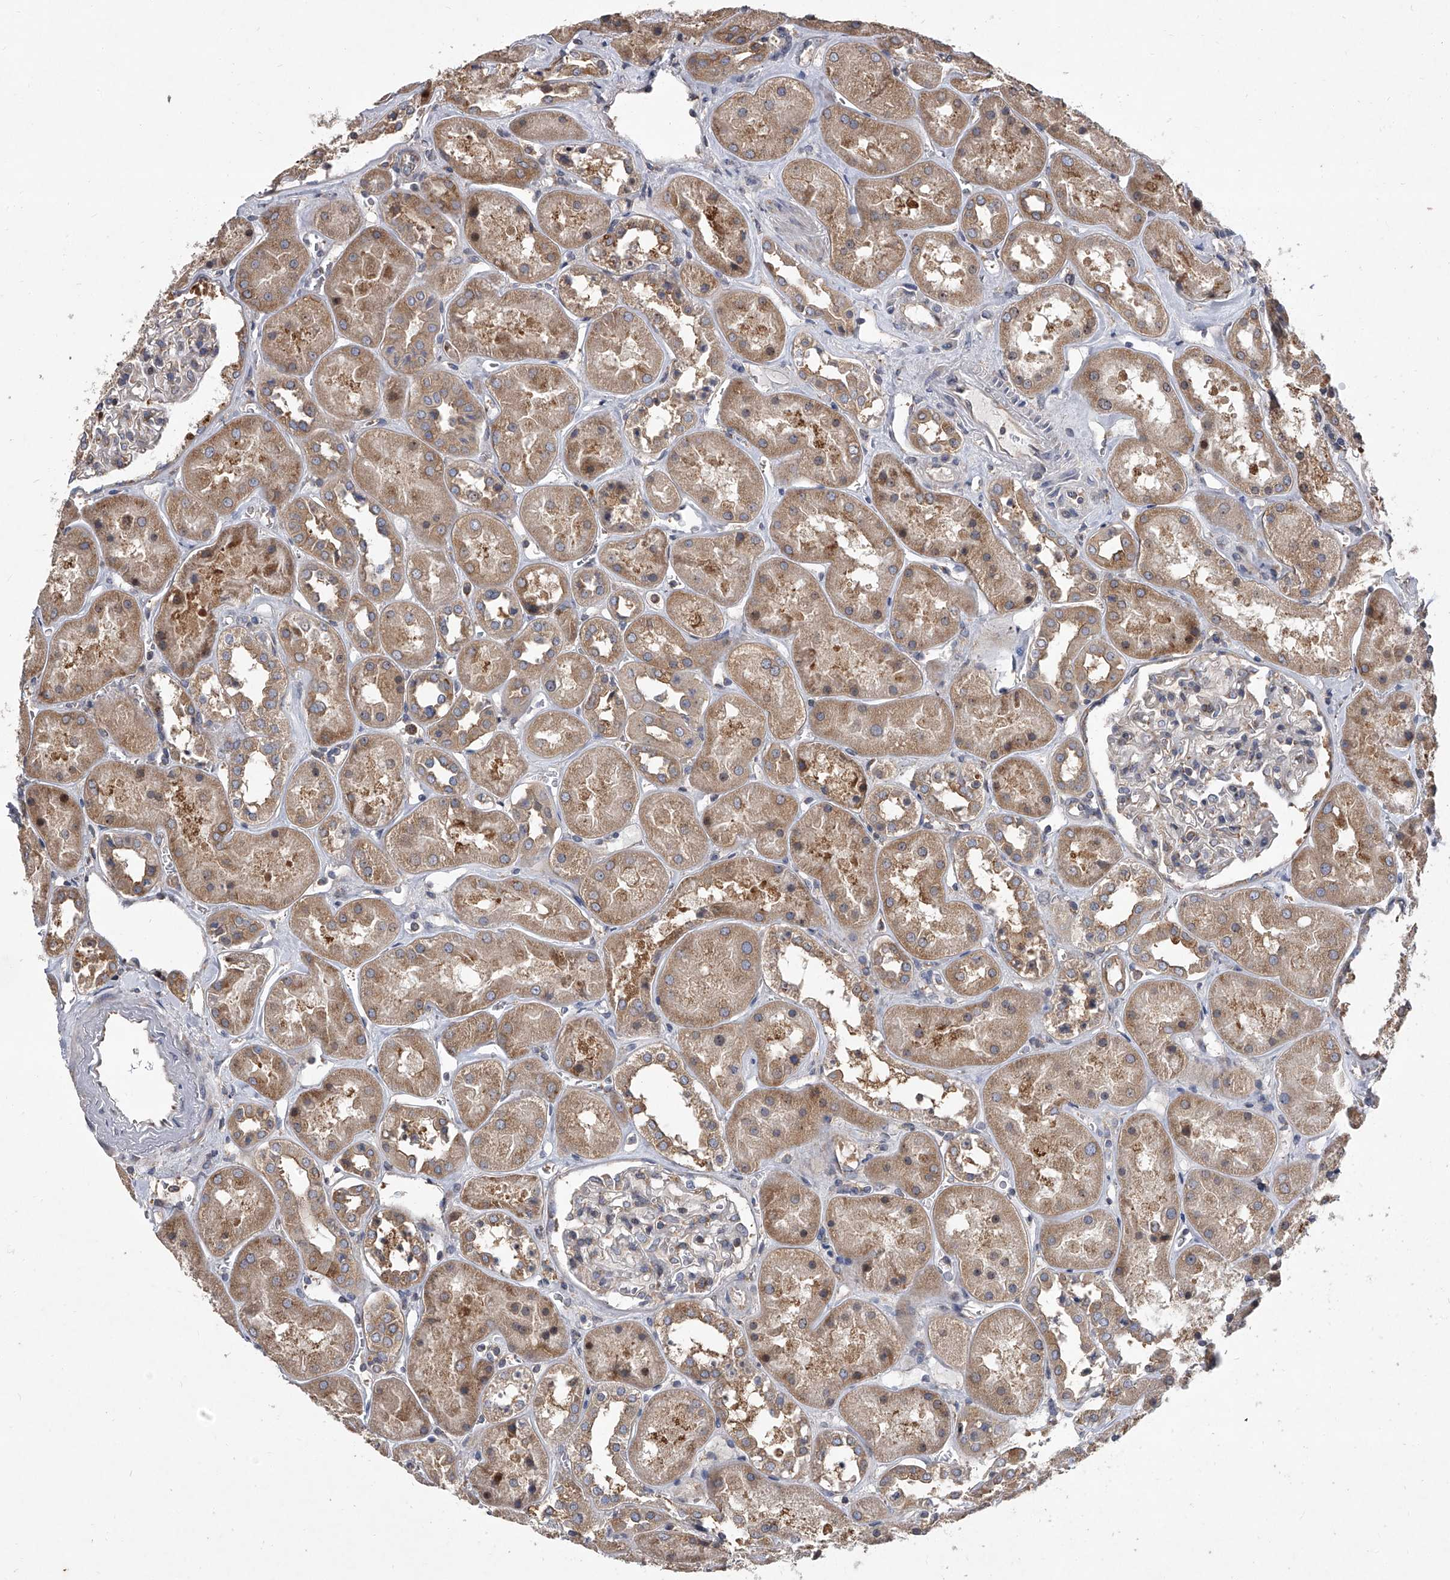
{"staining": {"intensity": "moderate", "quantity": "25%-75%", "location": "cytoplasmic/membranous"}, "tissue": "kidney", "cell_type": "Cells in glomeruli", "image_type": "normal", "snomed": [{"axis": "morphology", "description": "Normal tissue, NOS"}, {"axis": "topography", "description": "Kidney"}], "caption": "Kidney stained with a protein marker shows moderate staining in cells in glomeruli.", "gene": "EIF2S2", "patient": {"sex": "male", "age": 70}}